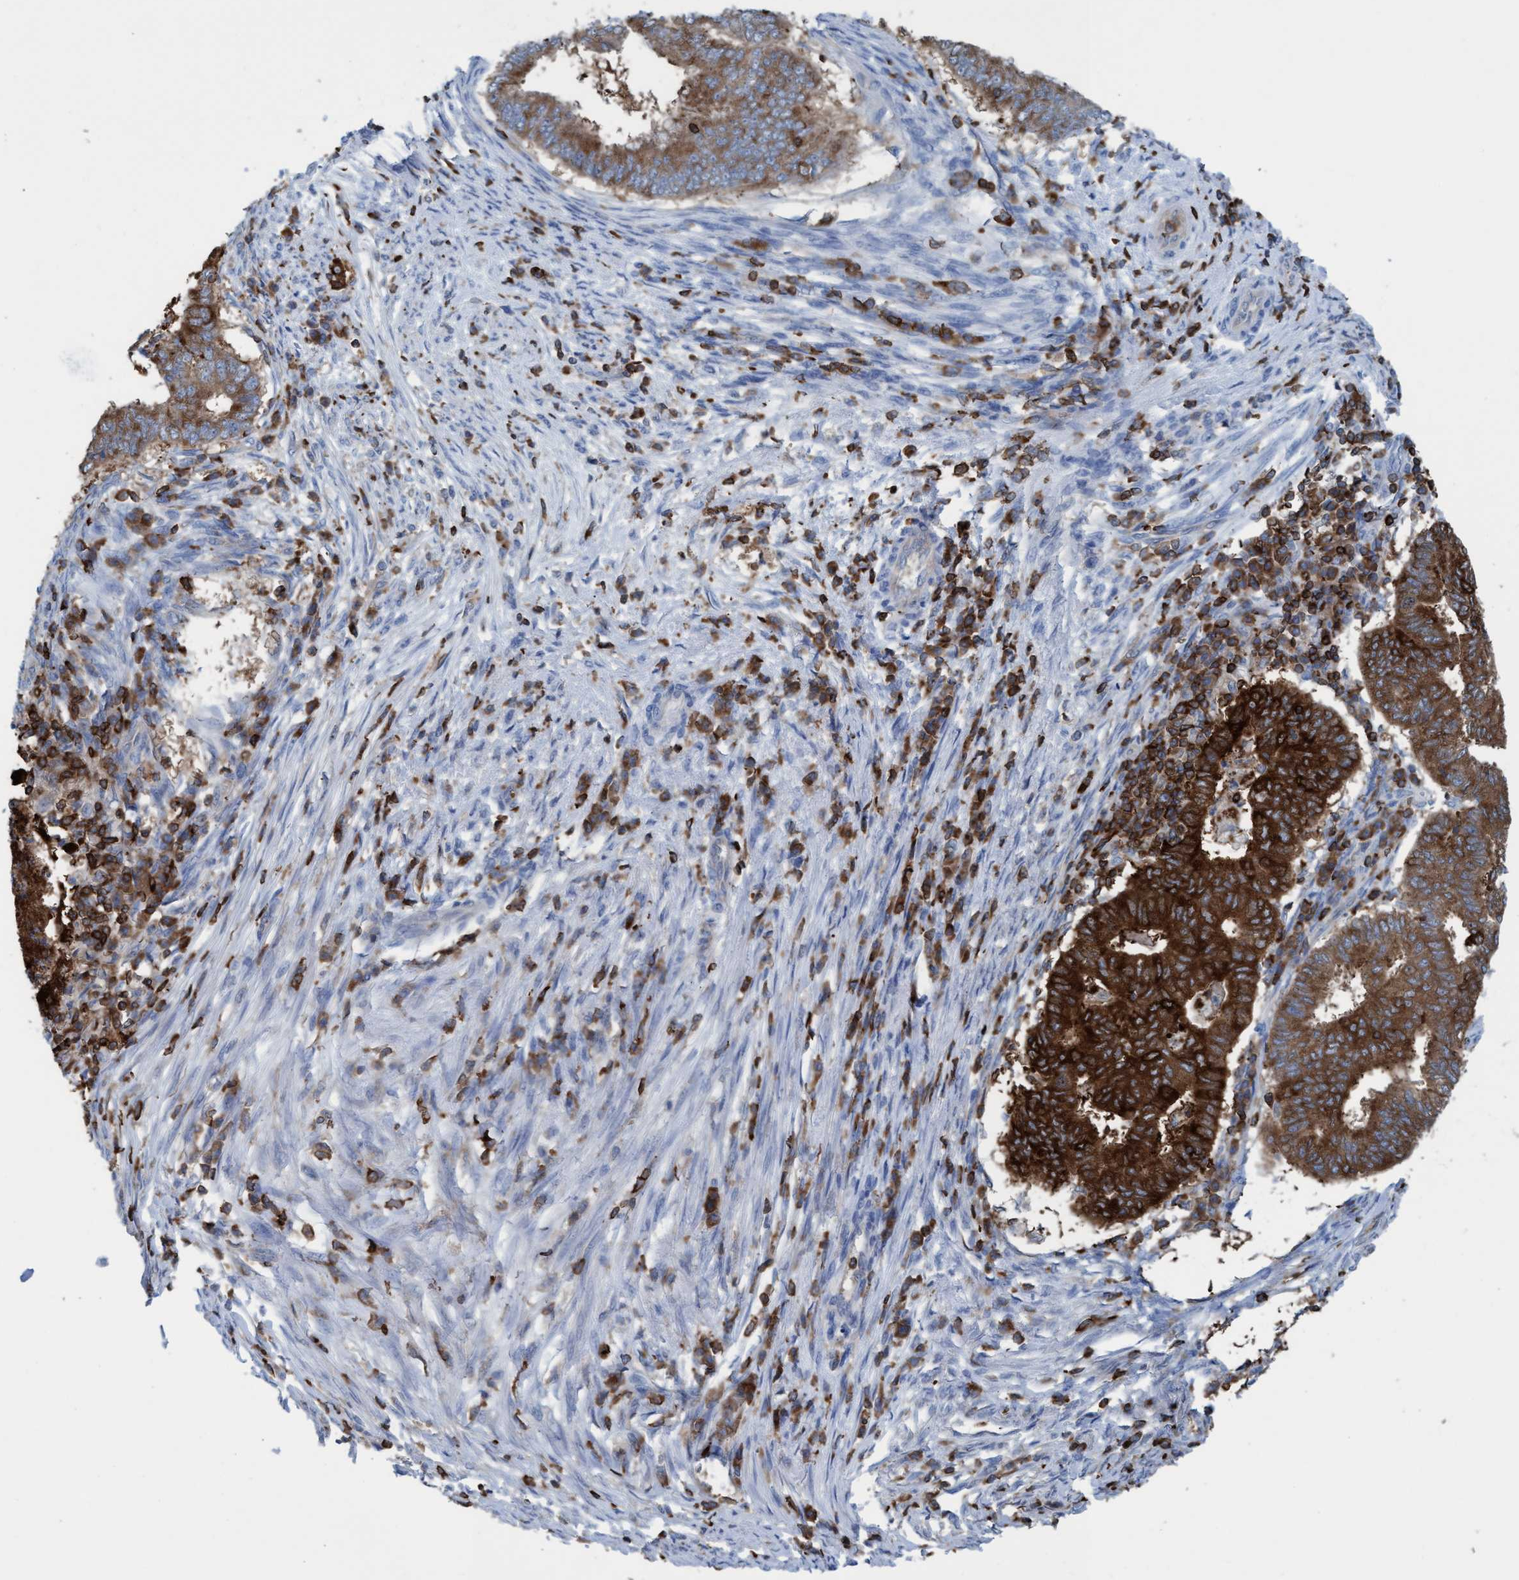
{"staining": {"intensity": "strong", "quantity": ">75%", "location": "cytoplasmic/membranous"}, "tissue": "endometrial cancer", "cell_type": "Tumor cells", "image_type": "cancer", "snomed": [{"axis": "morphology", "description": "Polyp, NOS"}, {"axis": "morphology", "description": "Adenocarcinoma, NOS"}, {"axis": "morphology", "description": "Adenoma, NOS"}, {"axis": "topography", "description": "Endometrium"}], "caption": "Immunohistochemistry photomicrograph of neoplastic tissue: human endometrial cancer (adenocarcinoma) stained using IHC demonstrates high levels of strong protein expression localized specifically in the cytoplasmic/membranous of tumor cells, appearing as a cytoplasmic/membranous brown color.", "gene": "EZR", "patient": {"sex": "female", "age": 79}}